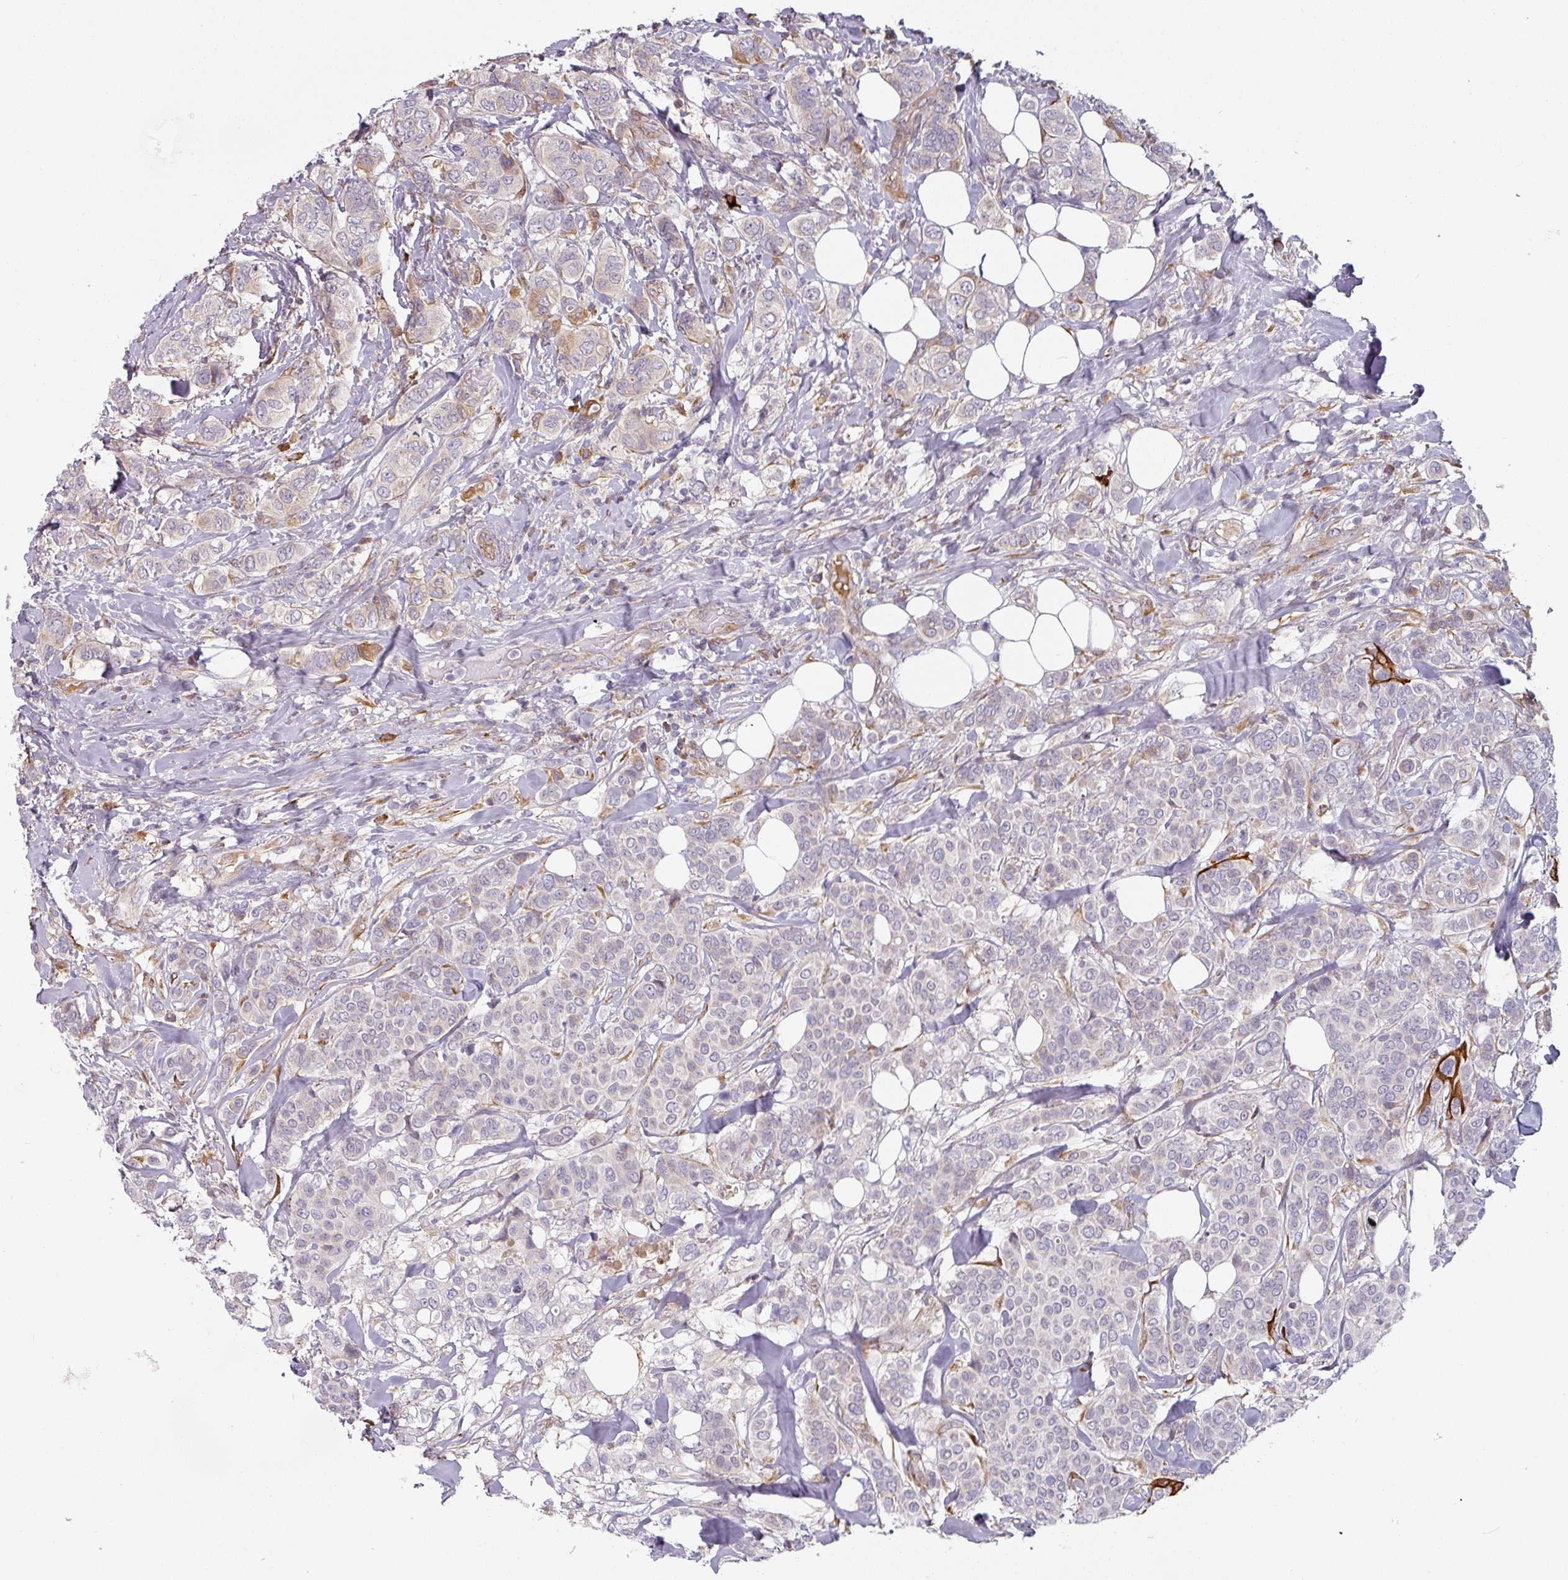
{"staining": {"intensity": "weak", "quantity": "25%-75%", "location": "cytoplasmic/membranous"}, "tissue": "breast cancer", "cell_type": "Tumor cells", "image_type": "cancer", "snomed": [{"axis": "morphology", "description": "Lobular carcinoma"}, {"axis": "topography", "description": "Breast"}], "caption": "Immunohistochemistry (IHC) (DAB) staining of breast cancer (lobular carcinoma) reveals weak cytoplasmic/membranous protein expression in about 25%-75% of tumor cells.", "gene": "CEP78", "patient": {"sex": "female", "age": 51}}